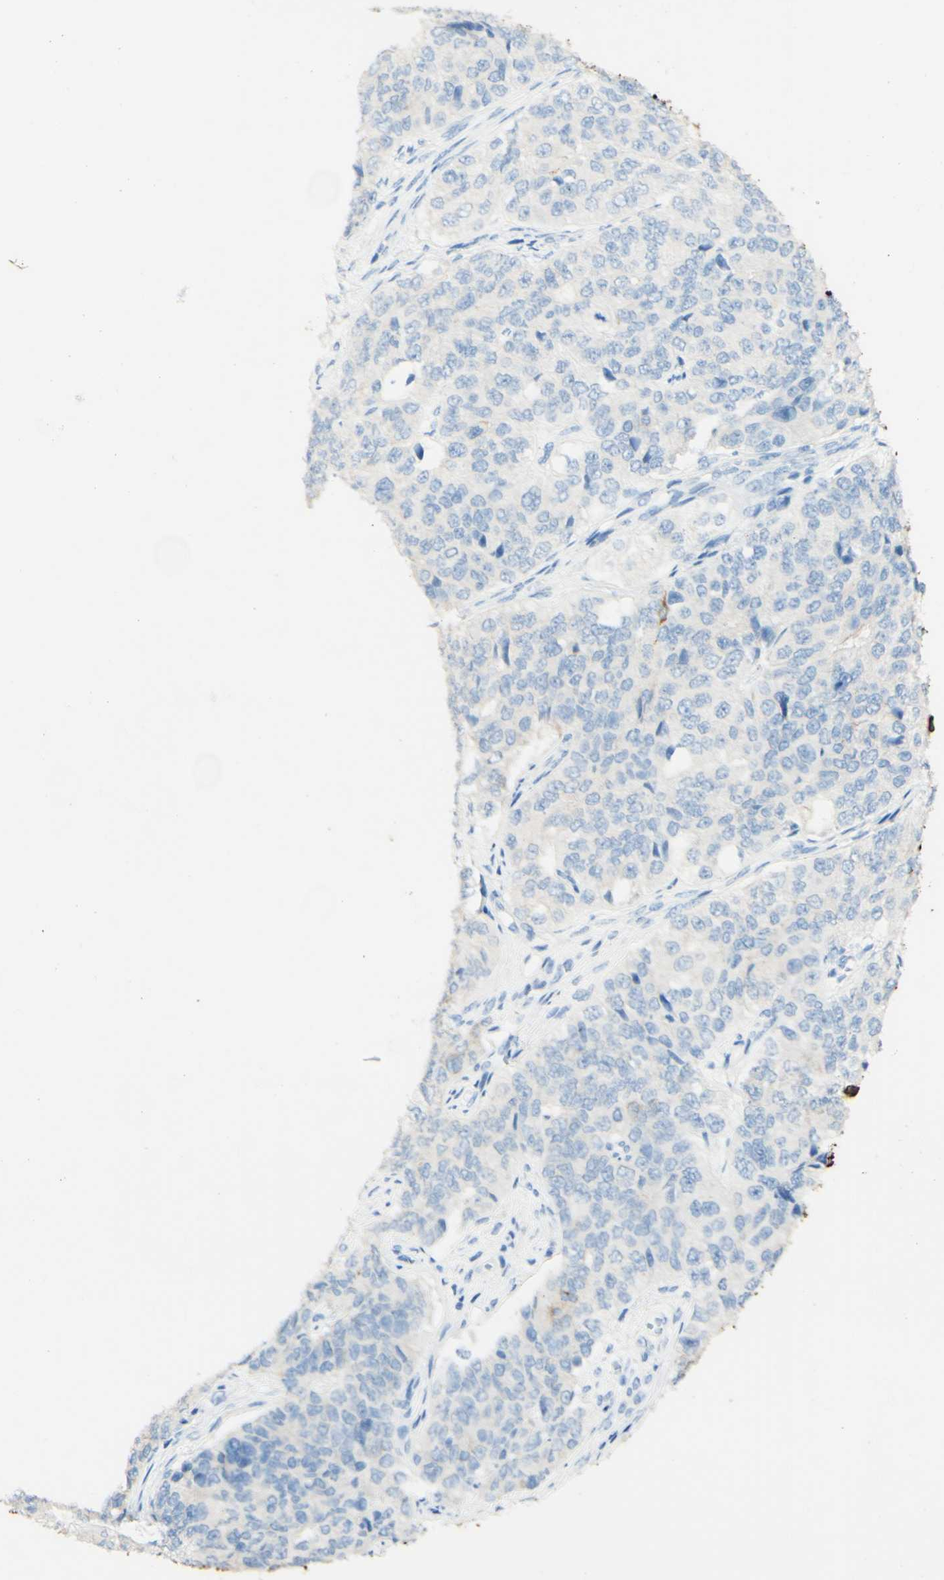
{"staining": {"intensity": "negative", "quantity": "none", "location": "none"}, "tissue": "ovarian cancer", "cell_type": "Tumor cells", "image_type": "cancer", "snomed": [{"axis": "morphology", "description": "Carcinoma, endometroid"}, {"axis": "topography", "description": "Ovary"}], "caption": "Immunohistochemistry of ovarian cancer exhibits no expression in tumor cells.", "gene": "PIGR", "patient": {"sex": "female", "age": 51}}